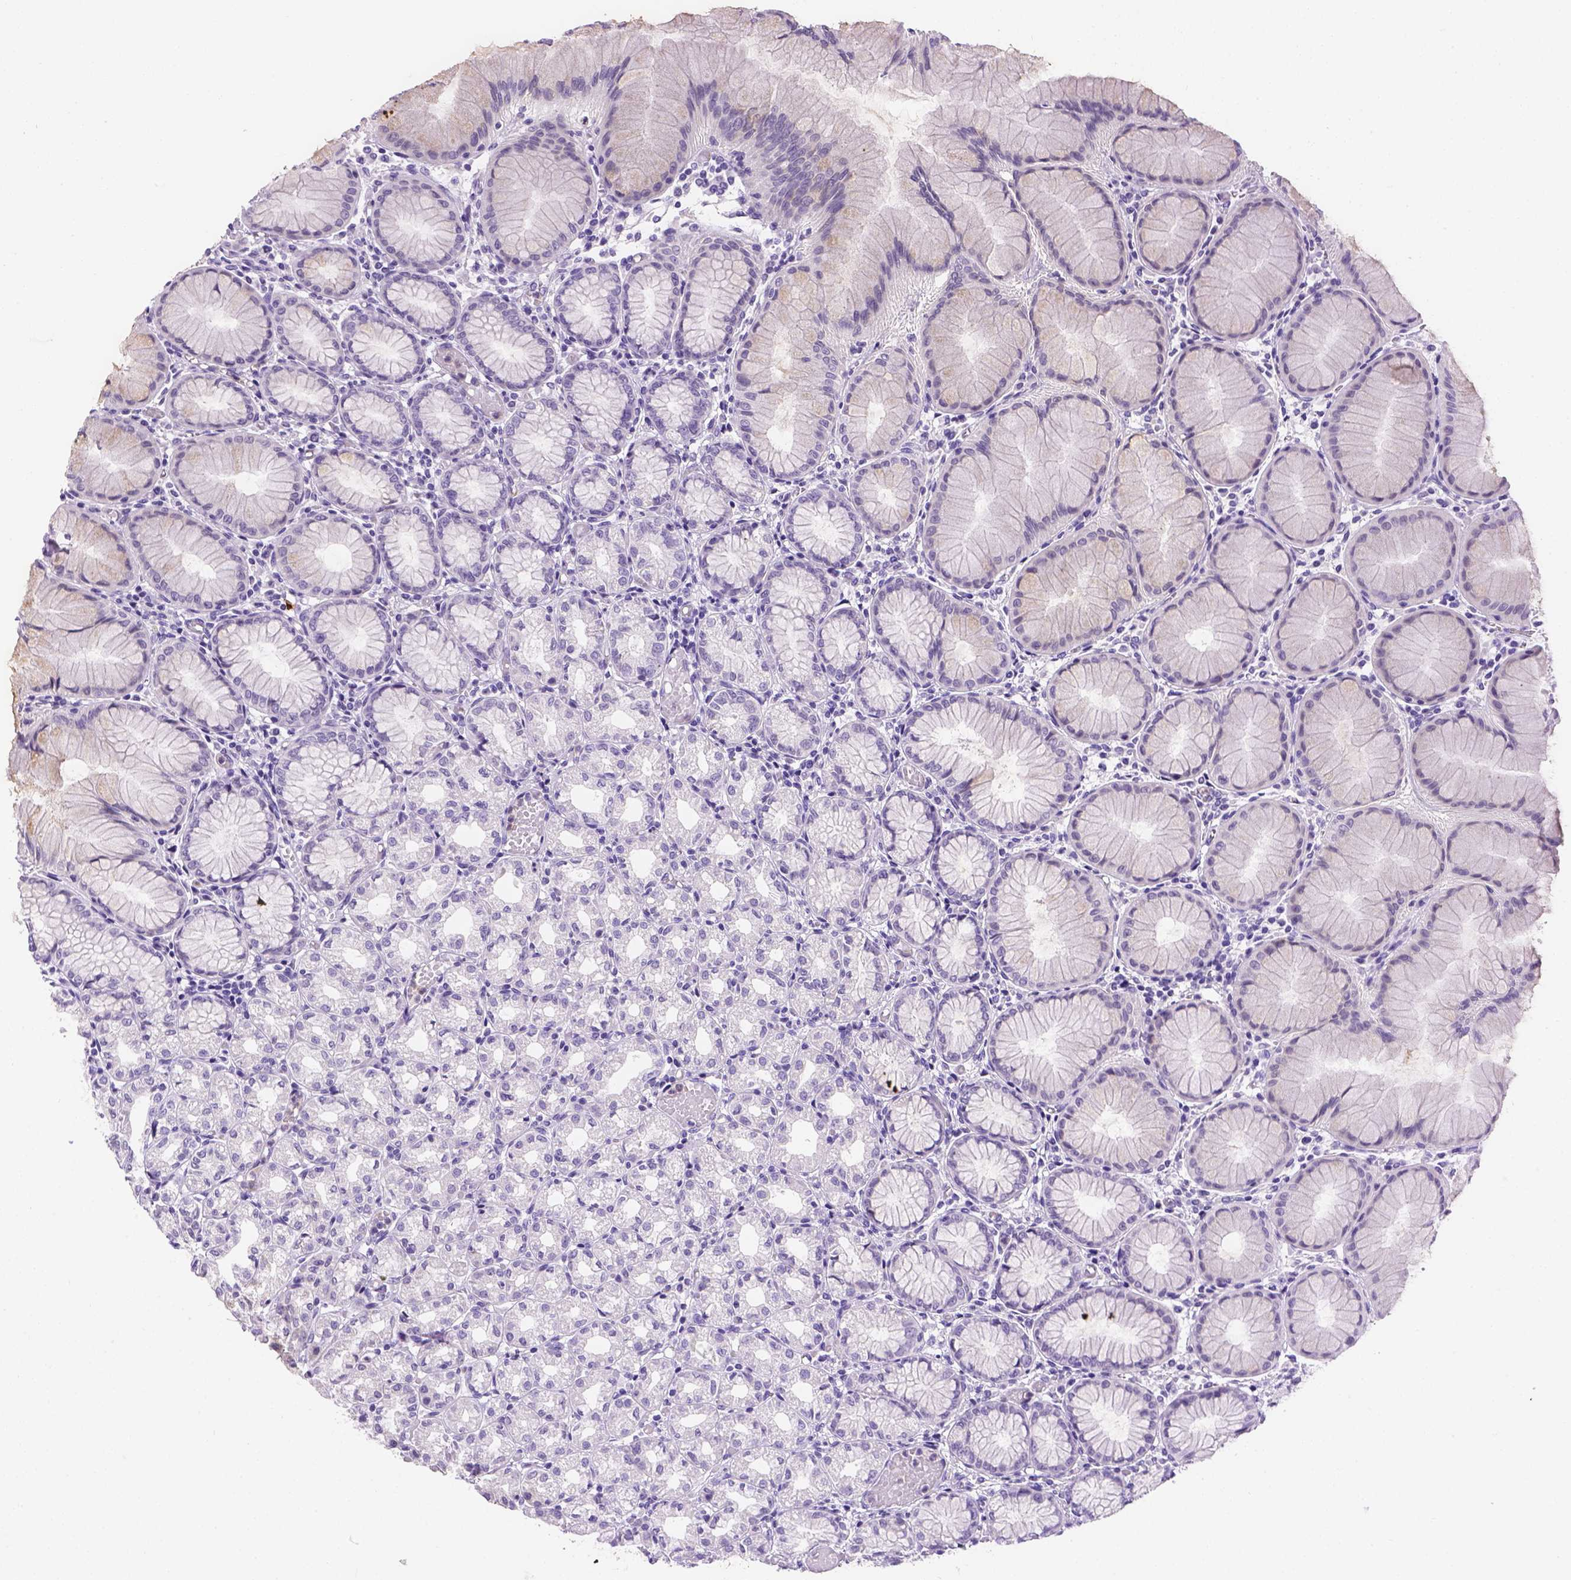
{"staining": {"intensity": "negative", "quantity": "none", "location": "none"}, "tissue": "stomach", "cell_type": "Glandular cells", "image_type": "normal", "snomed": [{"axis": "morphology", "description": "Normal tissue, NOS"}, {"axis": "topography", "description": "Stomach"}], "caption": "Immunohistochemical staining of normal human stomach reveals no significant positivity in glandular cells. (Stains: DAB (3,3'-diaminobenzidine) IHC with hematoxylin counter stain, Microscopy: brightfield microscopy at high magnification).", "gene": "TMEM38A", "patient": {"sex": "female", "age": 57}}